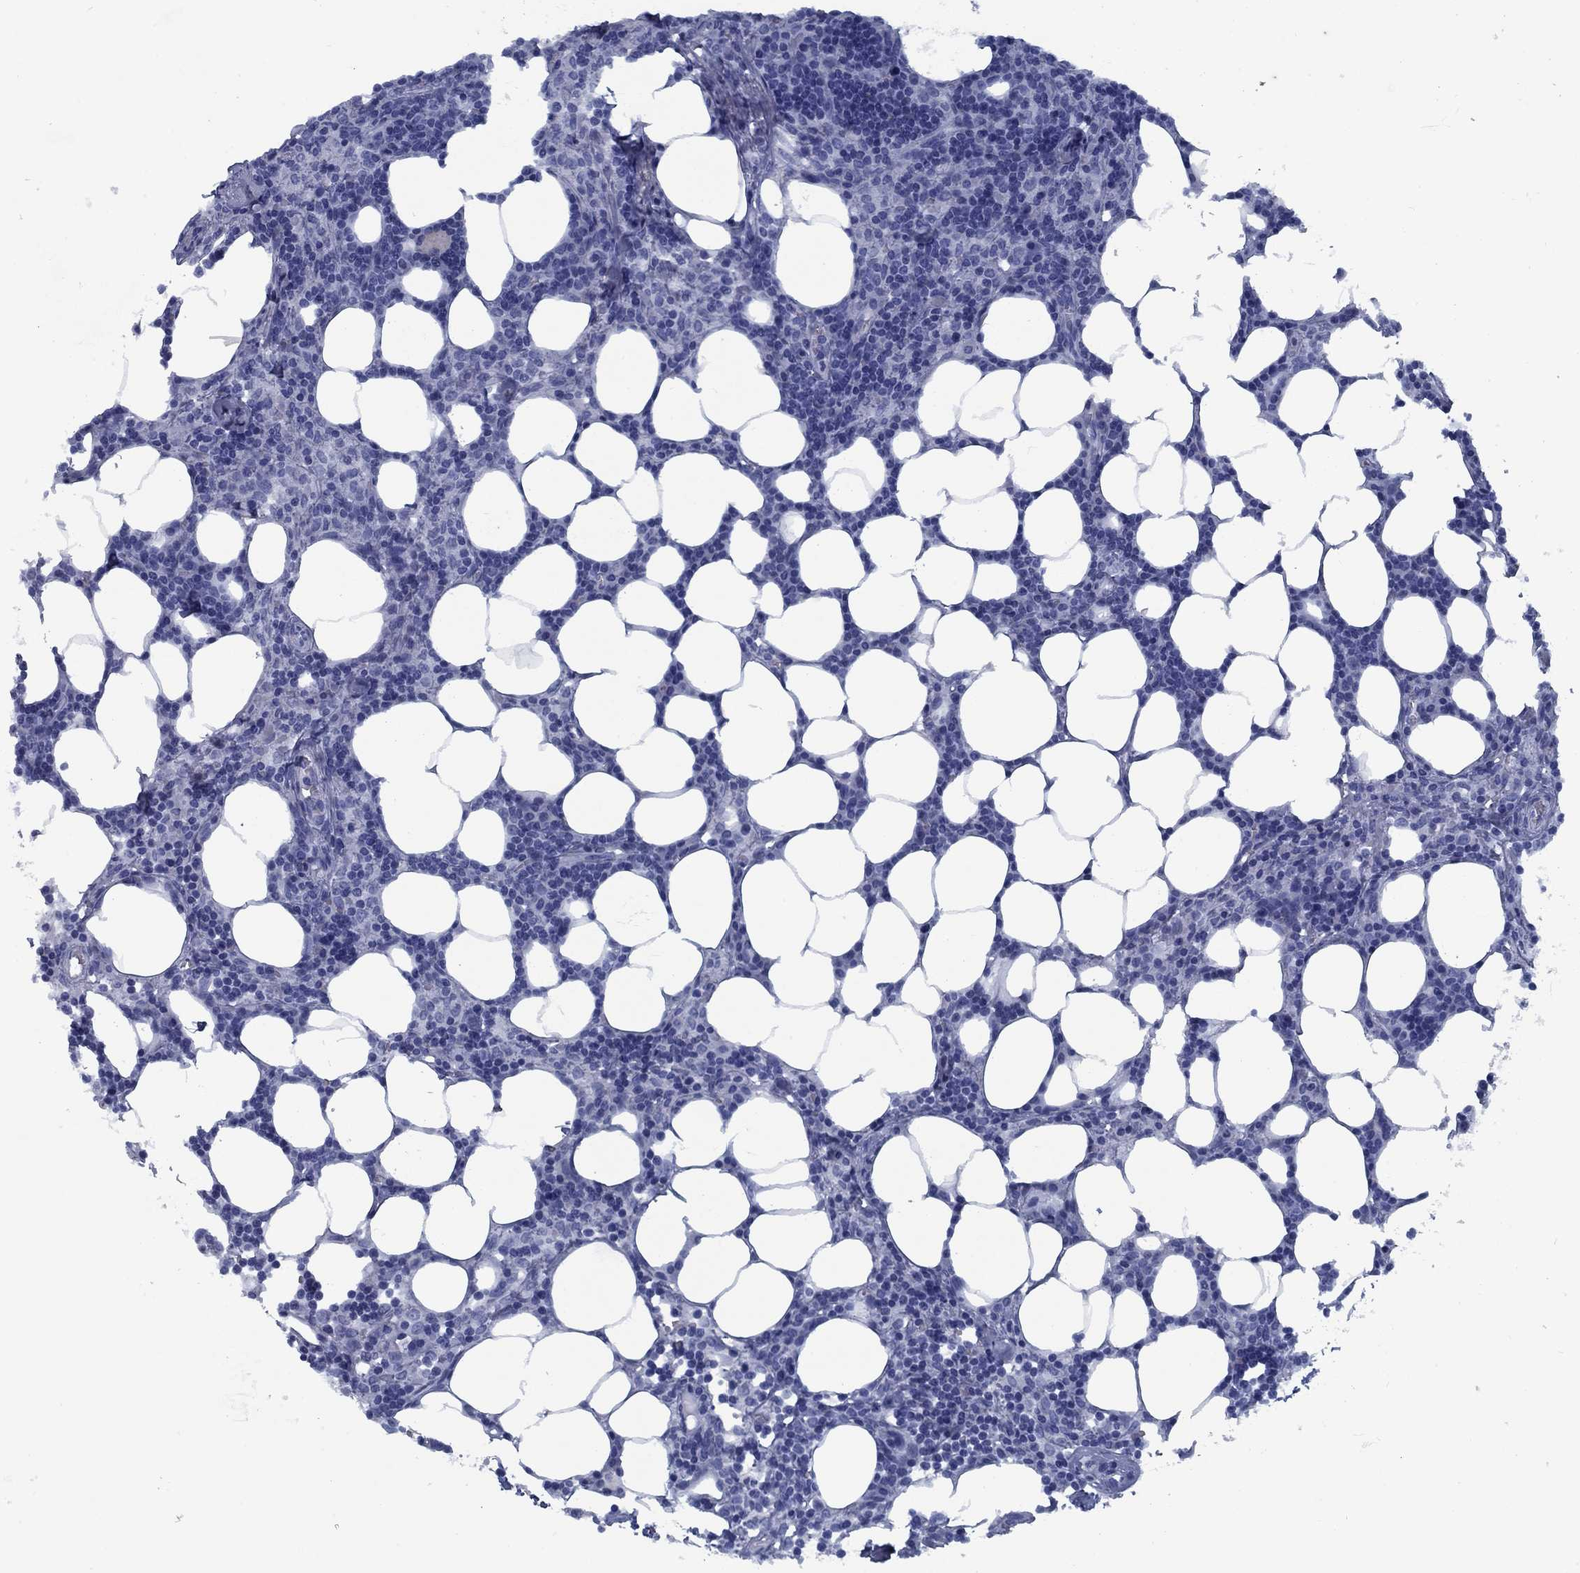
{"staining": {"intensity": "negative", "quantity": "none", "location": "none"}, "tissue": "lymph node", "cell_type": "Non-germinal center cells", "image_type": "normal", "snomed": [{"axis": "morphology", "description": "Normal tissue, NOS"}, {"axis": "topography", "description": "Lymph node"}], "caption": "Photomicrograph shows no protein staining in non-germinal center cells of normal lymph node.", "gene": "PNMA8A", "patient": {"sex": "female", "age": 52}}